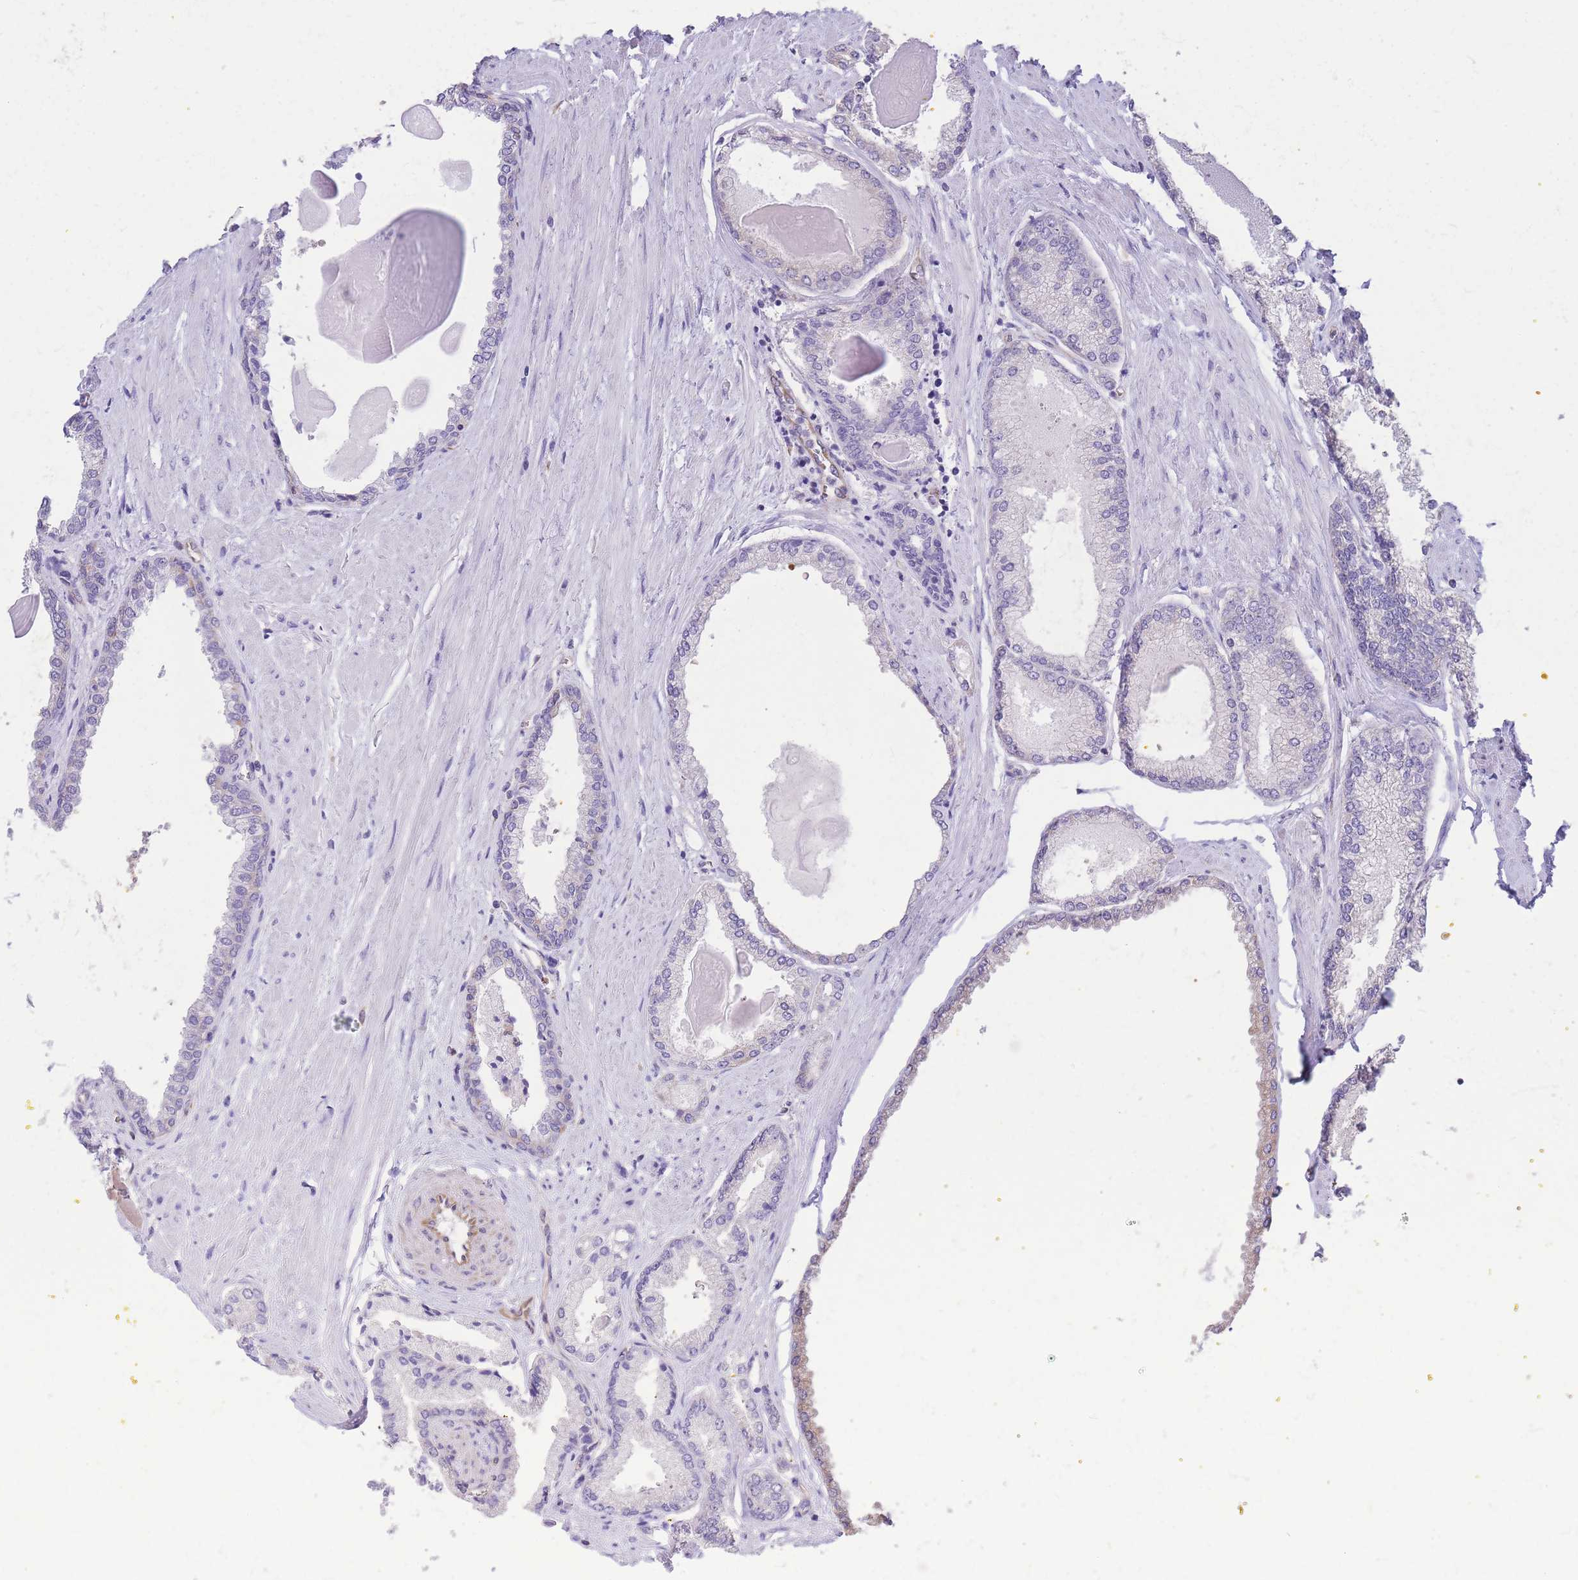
{"staining": {"intensity": "negative", "quantity": "none", "location": "none"}, "tissue": "prostate cancer", "cell_type": "Tumor cells", "image_type": "cancer", "snomed": [{"axis": "morphology", "description": "Adenocarcinoma, High grade"}, {"axis": "topography", "description": "Prostate"}], "caption": "DAB (3,3'-diaminobenzidine) immunohistochemical staining of prostate adenocarcinoma (high-grade) exhibits no significant staining in tumor cells.", "gene": "ANKRD53", "patient": {"sex": "male", "age": 68}}